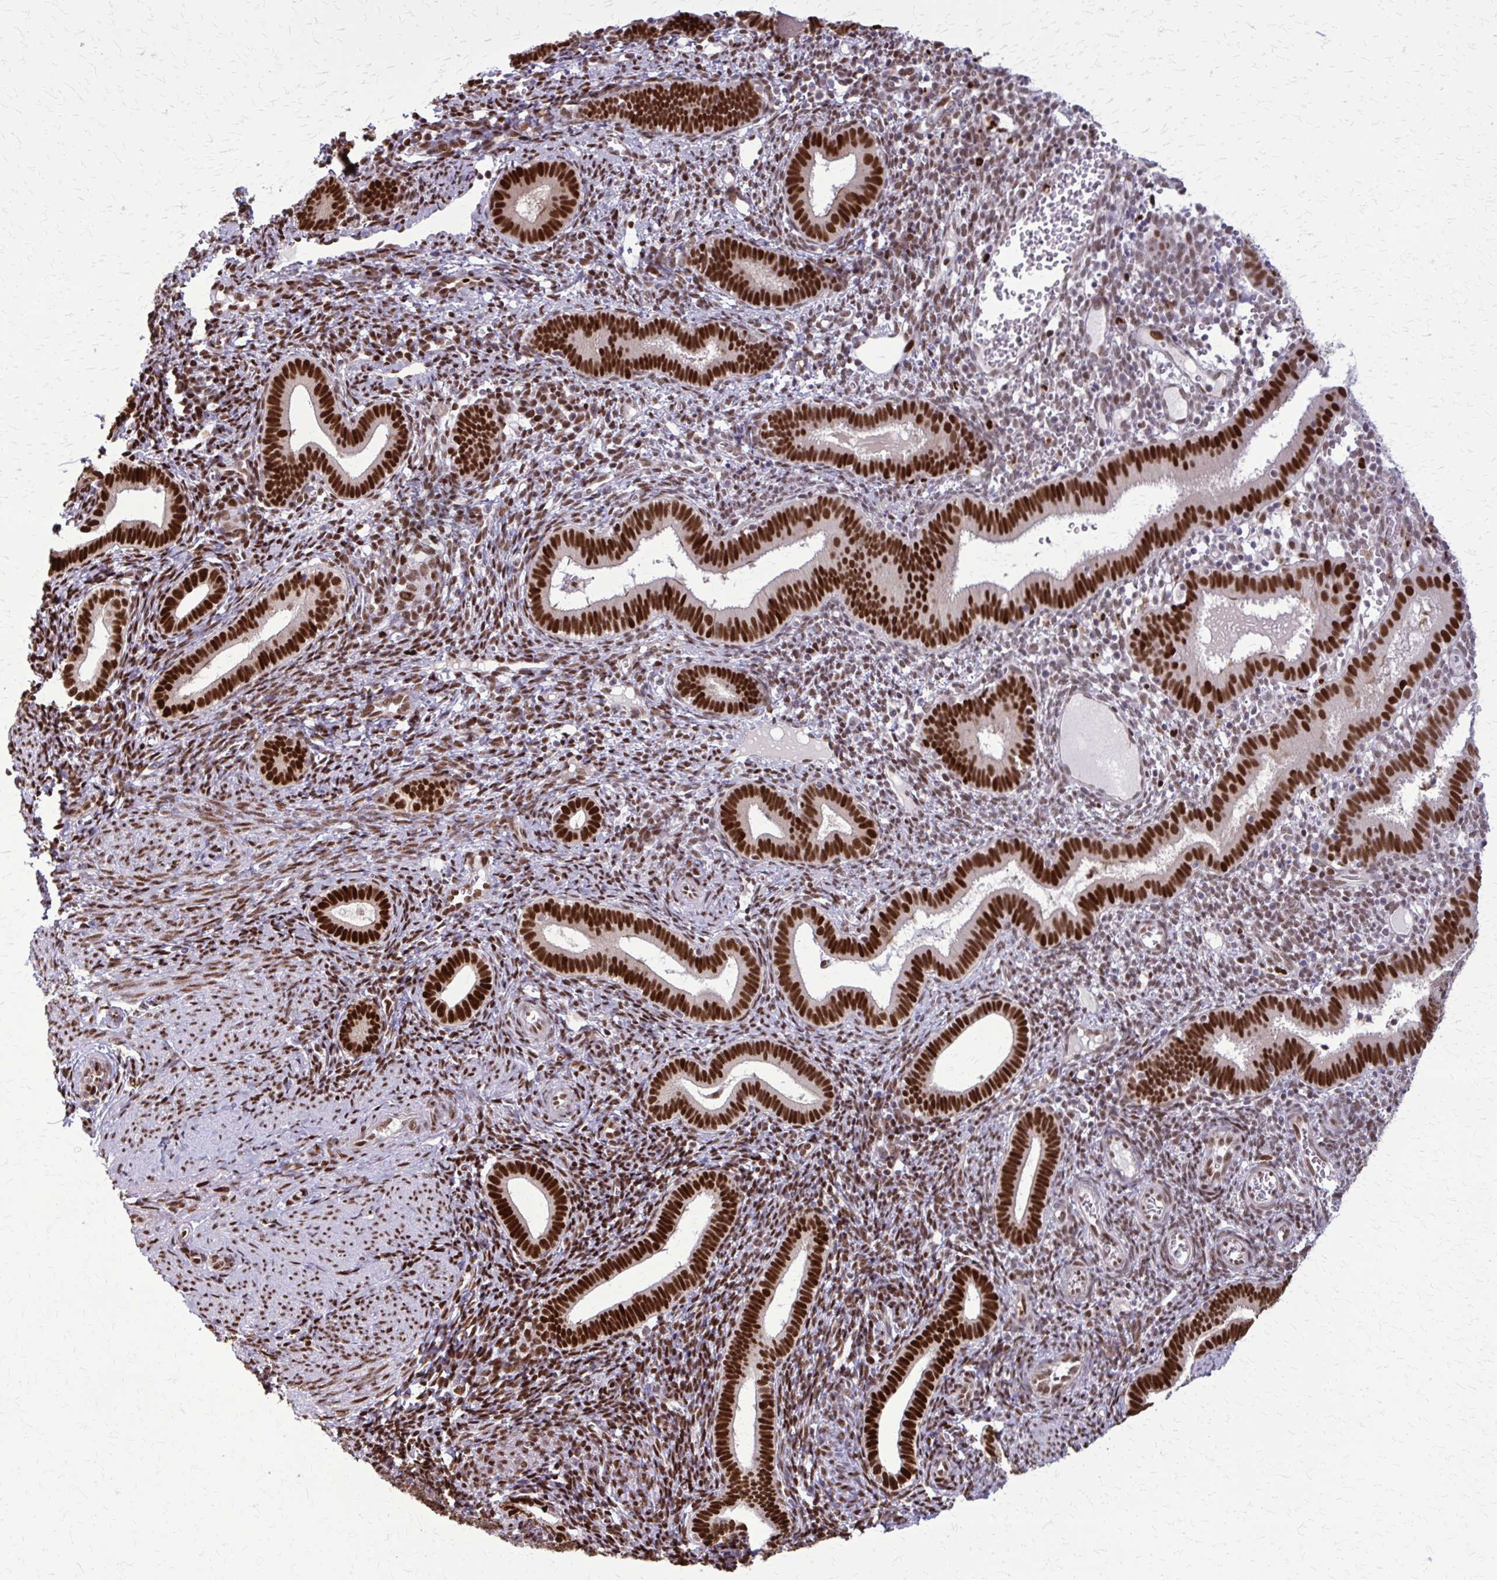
{"staining": {"intensity": "moderate", "quantity": "25%-75%", "location": "nuclear"}, "tissue": "endometrium", "cell_type": "Cells in endometrial stroma", "image_type": "normal", "snomed": [{"axis": "morphology", "description": "Normal tissue, NOS"}, {"axis": "topography", "description": "Endometrium"}], "caption": "Protein staining by immunohistochemistry (IHC) demonstrates moderate nuclear expression in about 25%-75% of cells in endometrial stroma in benign endometrium.", "gene": "ZNF559", "patient": {"sex": "female", "age": 41}}